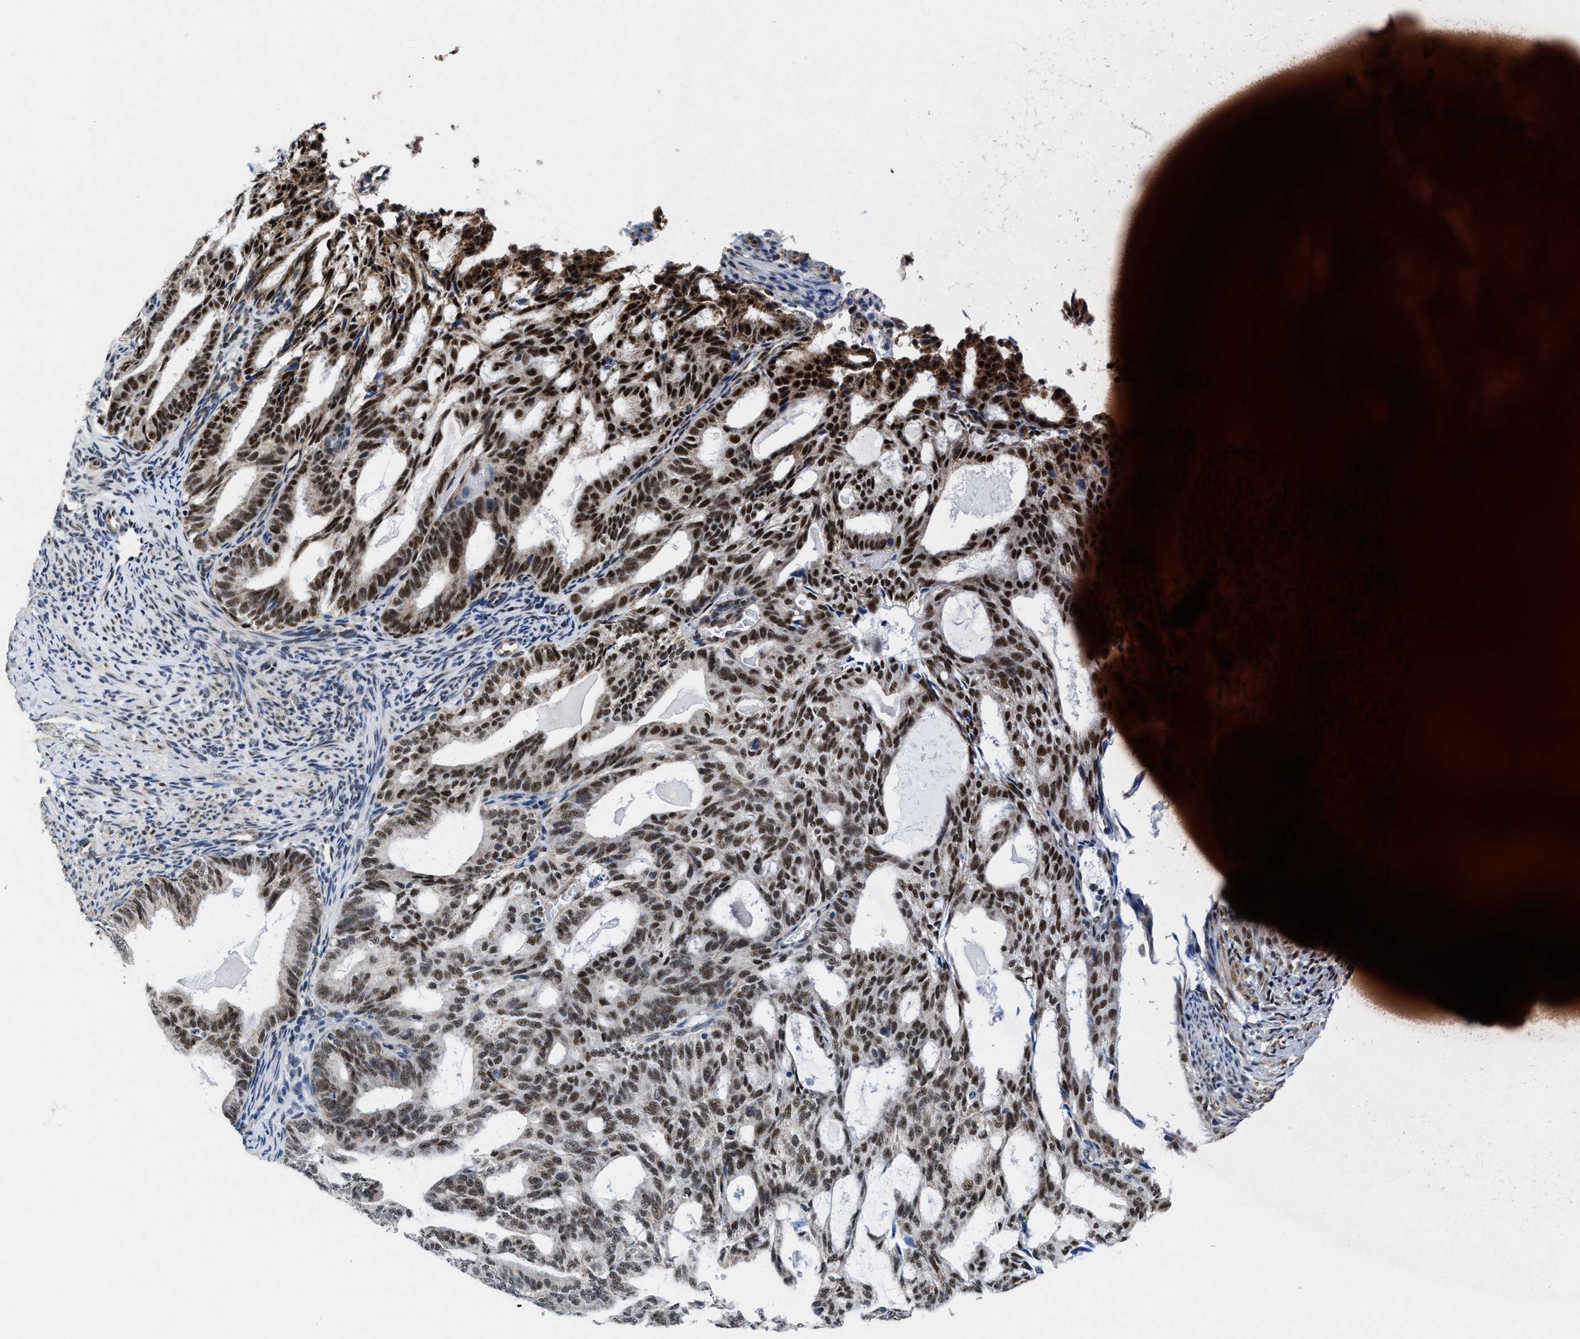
{"staining": {"intensity": "strong", "quantity": ">75%", "location": "nuclear"}, "tissue": "endometrial cancer", "cell_type": "Tumor cells", "image_type": "cancer", "snomed": [{"axis": "morphology", "description": "Adenocarcinoma, NOS"}, {"axis": "topography", "description": "Endometrium"}], "caption": "About >75% of tumor cells in endometrial cancer (adenocarcinoma) exhibit strong nuclear protein staining as visualized by brown immunohistochemical staining.", "gene": "ID3", "patient": {"sex": "female", "age": 58}}